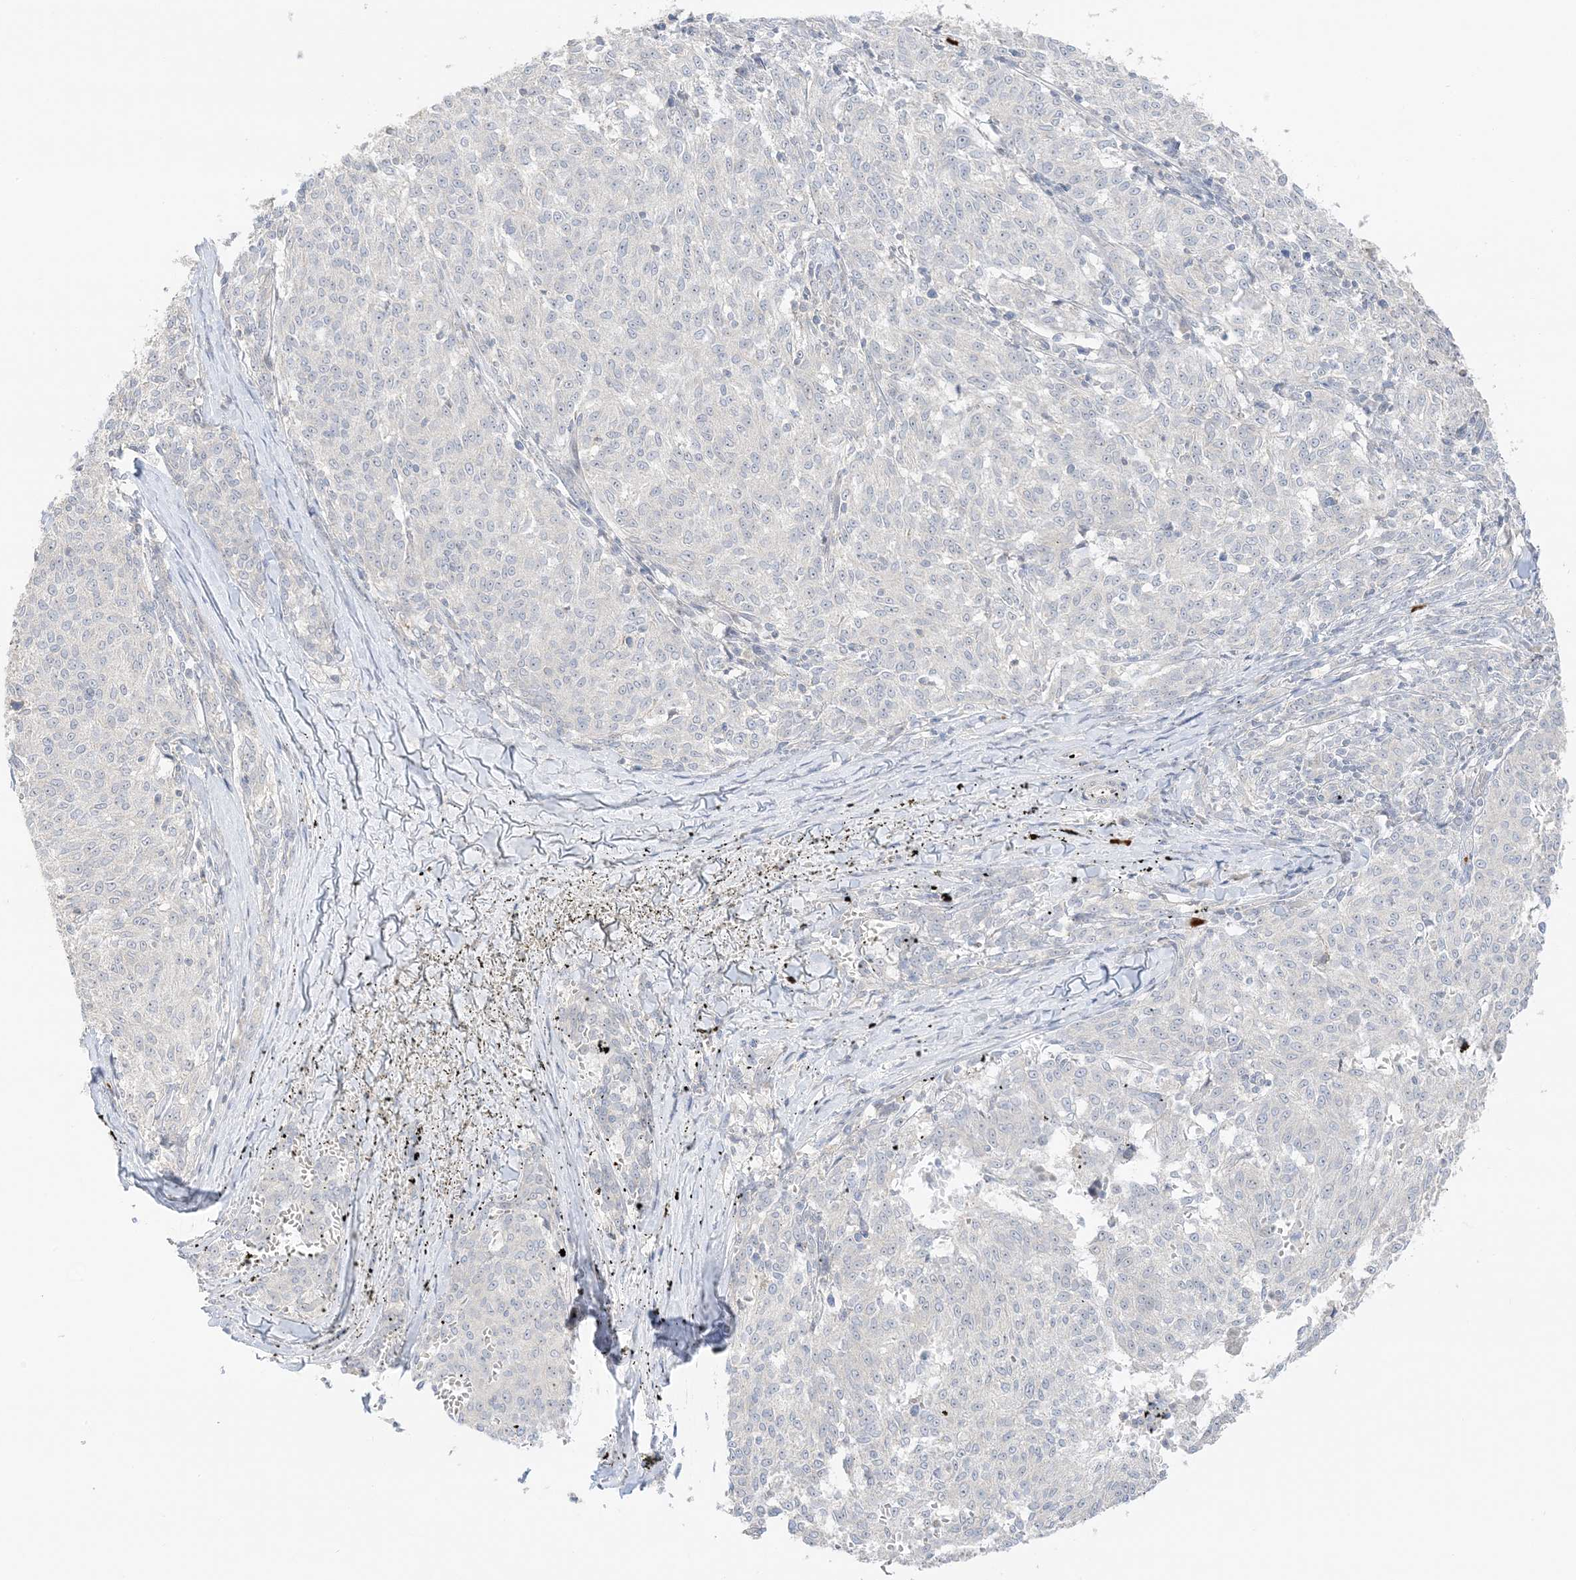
{"staining": {"intensity": "negative", "quantity": "none", "location": "none"}, "tissue": "melanoma", "cell_type": "Tumor cells", "image_type": "cancer", "snomed": [{"axis": "morphology", "description": "Malignant melanoma, NOS"}, {"axis": "topography", "description": "Skin"}], "caption": "There is no significant staining in tumor cells of malignant melanoma.", "gene": "ETAA1", "patient": {"sex": "female", "age": 72}}